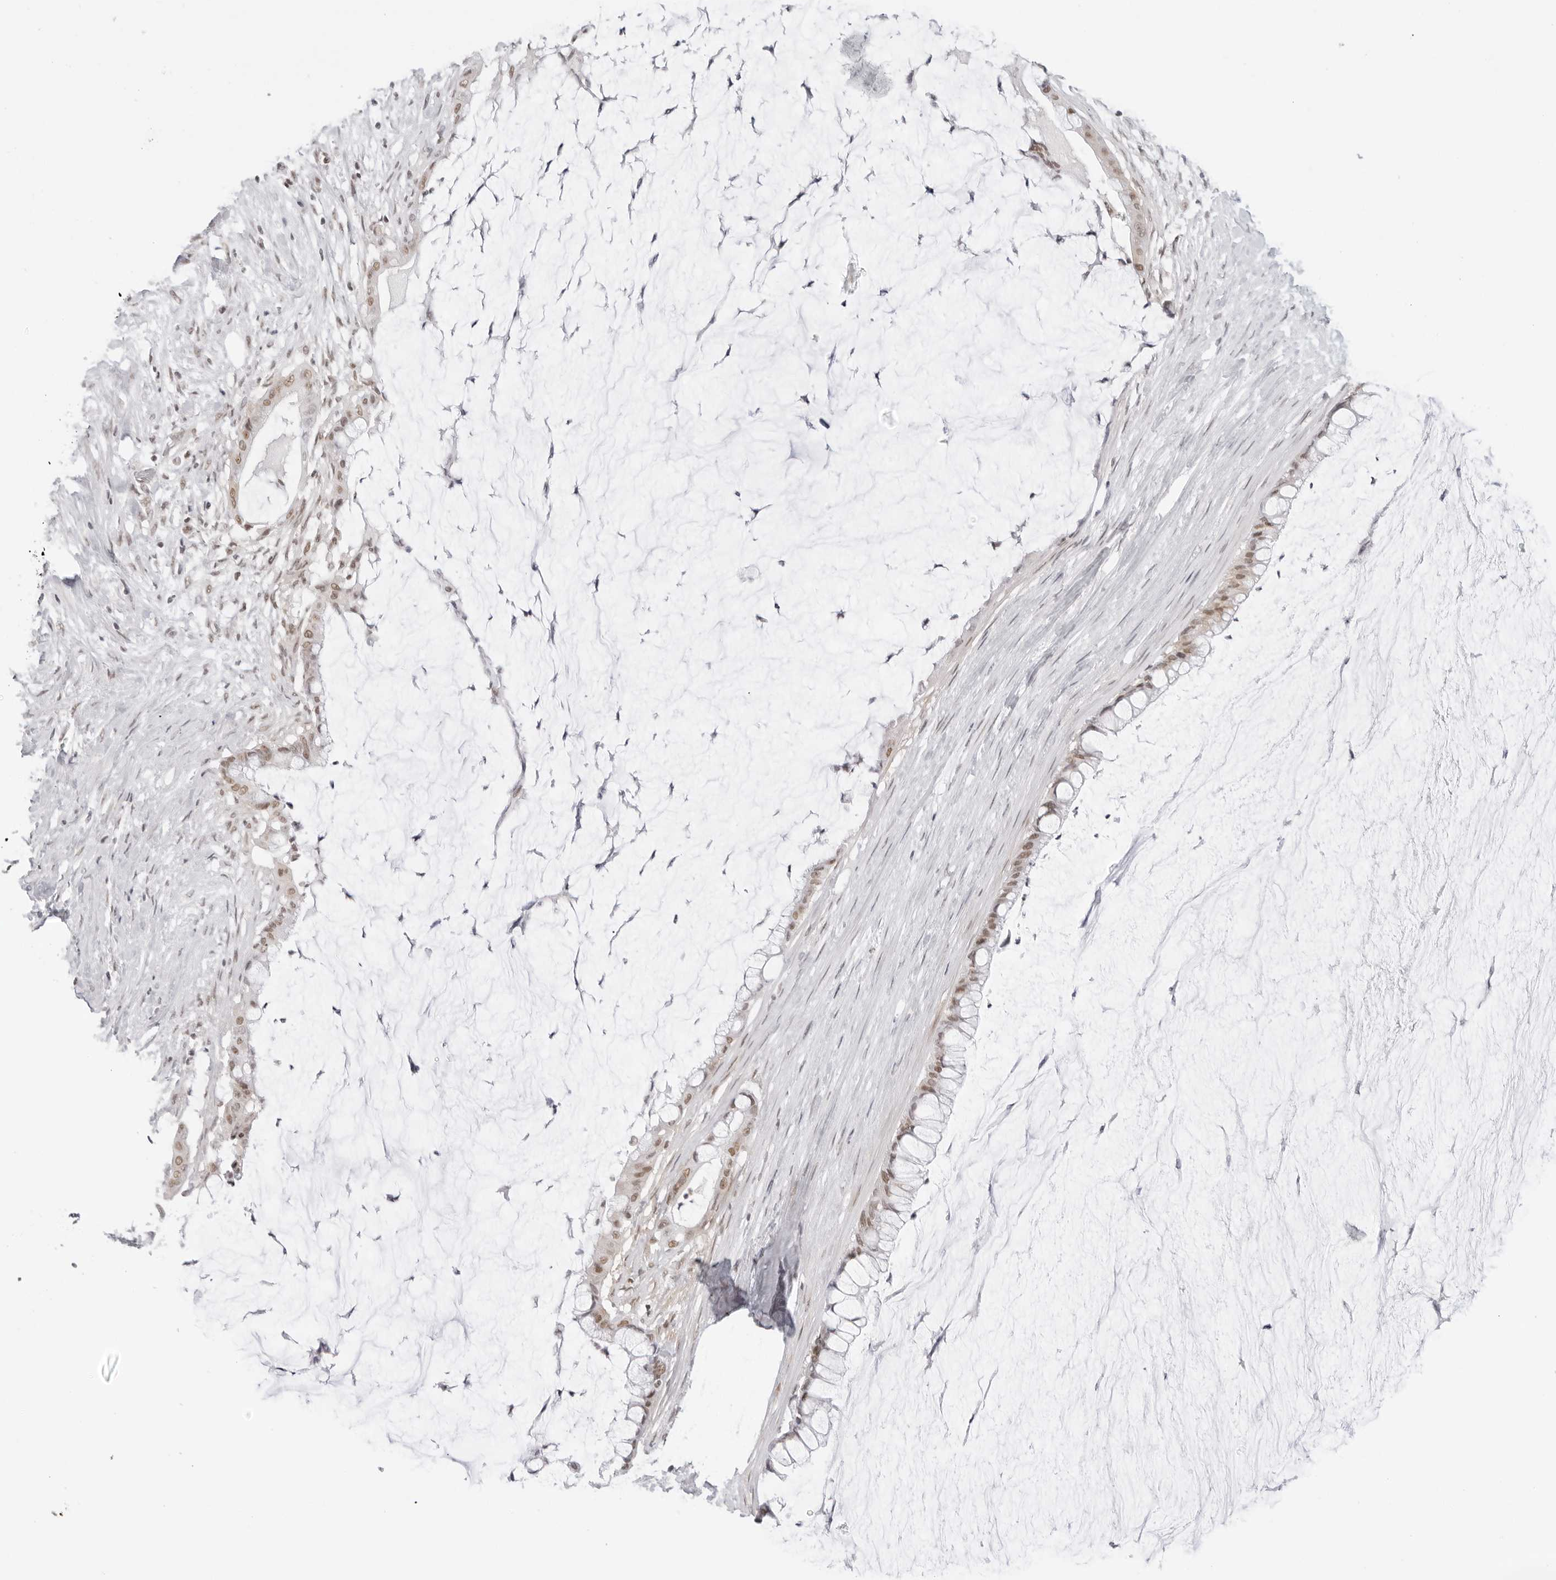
{"staining": {"intensity": "weak", "quantity": ">75%", "location": "nuclear"}, "tissue": "pancreatic cancer", "cell_type": "Tumor cells", "image_type": "cancer", "snomed": [{"axis": "morphology", "description": "Adenocarcinoma, NOS"}, {"axis": "topography", "description": "Pancreas"}], "caption": "The immunohistochemical stain shows weak nuclear staining in tumor cells of pancreatic cancer (adenocarcinoma) tissue.", "gene": "TCIM", "patient": {"sex": "male", "age": 41}}